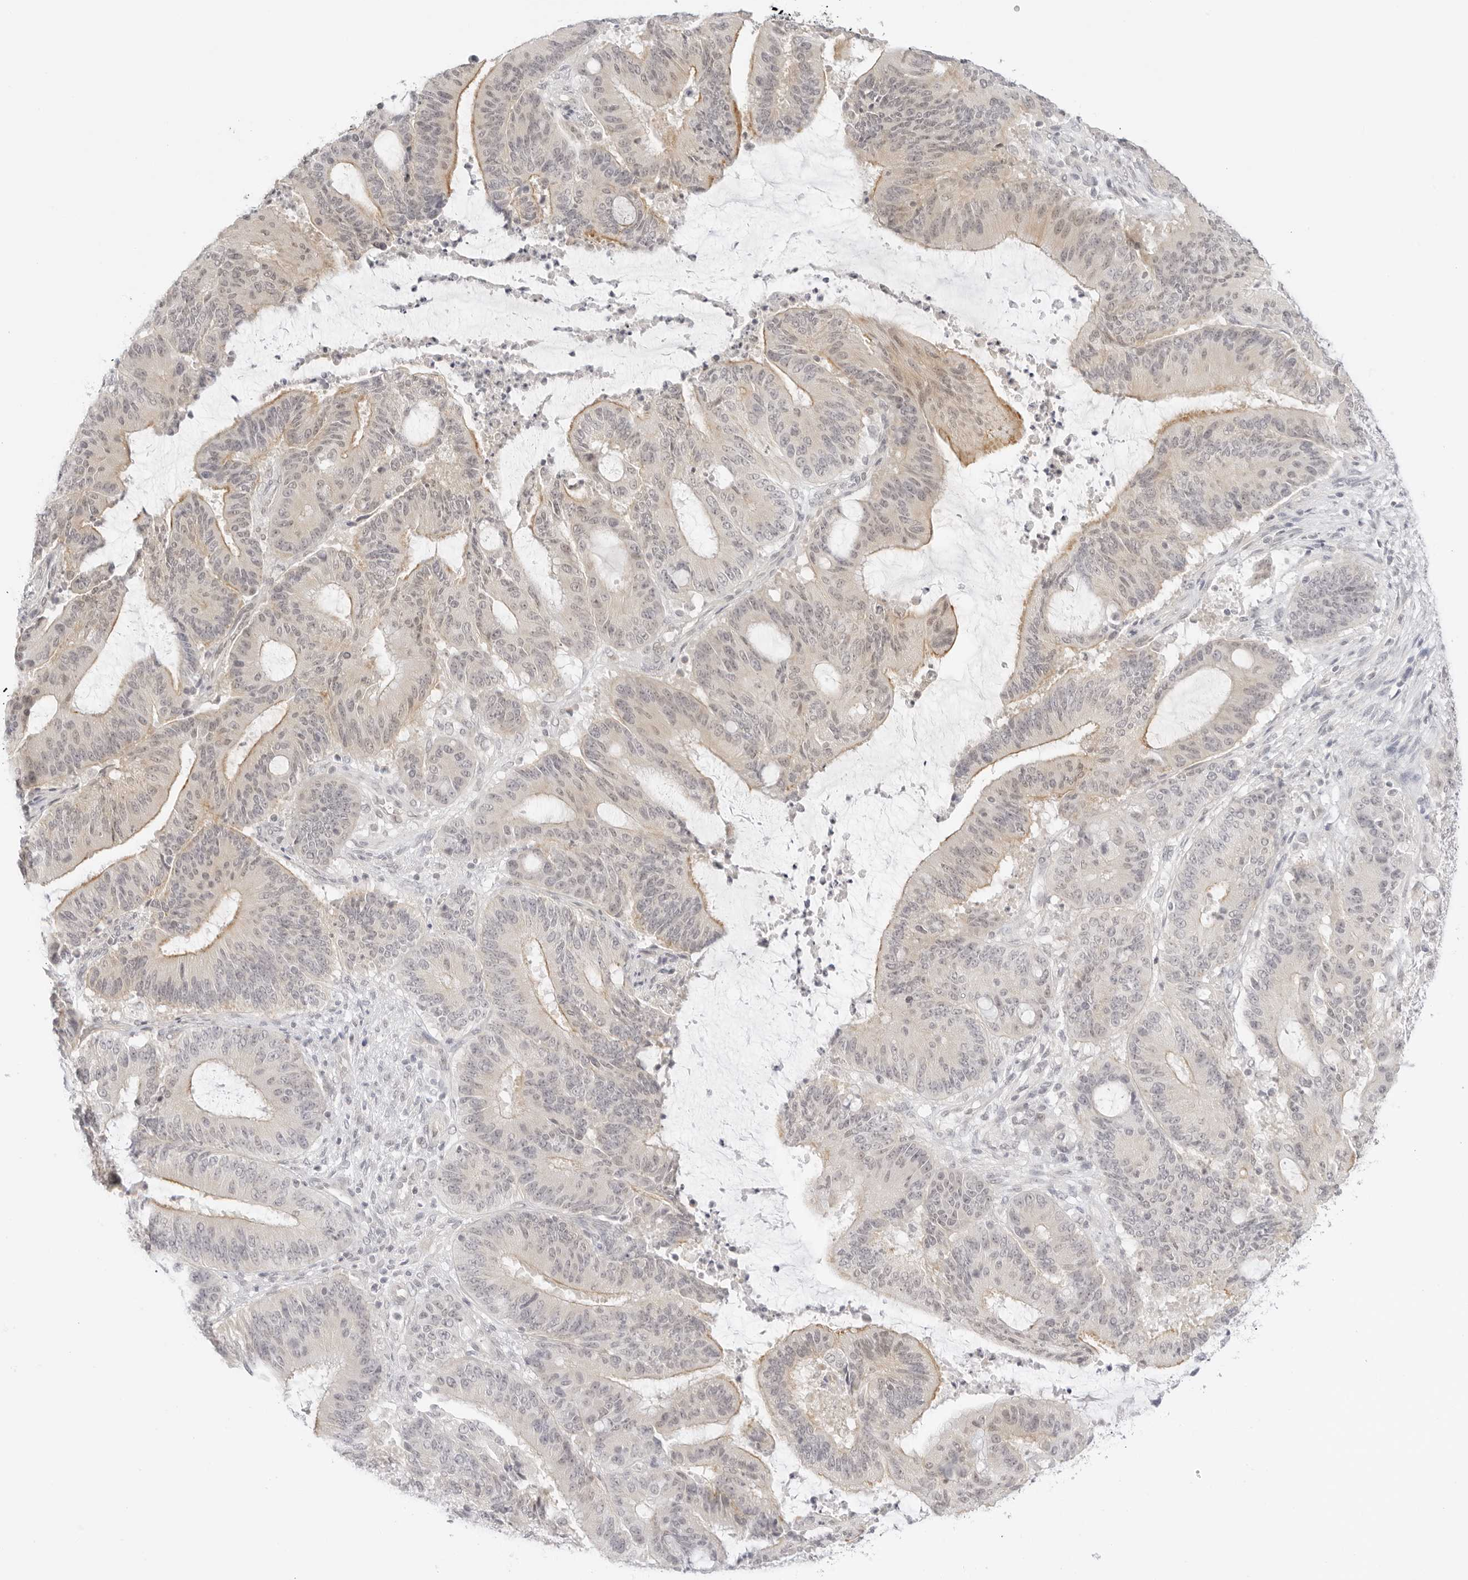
{"staining": {"intensity": "weak", "quantity": "25%-75%", "location": "cytoplasmic/membranous"}, "tissue": "liver cancer", "cell_type": "Tumor cells", "image_type": "cancer", "snomed": [{"axis": "morphology", "description": "Normal tissue, NOS"}, {"axis": "morphology", "description": "Cholangiocarcinoma"}, {"axis": "topography", "description": "Liver"}, {"axis": "topography", "description": "Peripheral nerve tissue"}], "caption": "Human cholangiocarcinoma (liver) stained for a protein (brown) displays weak cytoplasmic/membranous positive staining in about 25%-75% of tumor cells.", "gene": "MED18", "patient": {"sex": "female", "age": 73}}